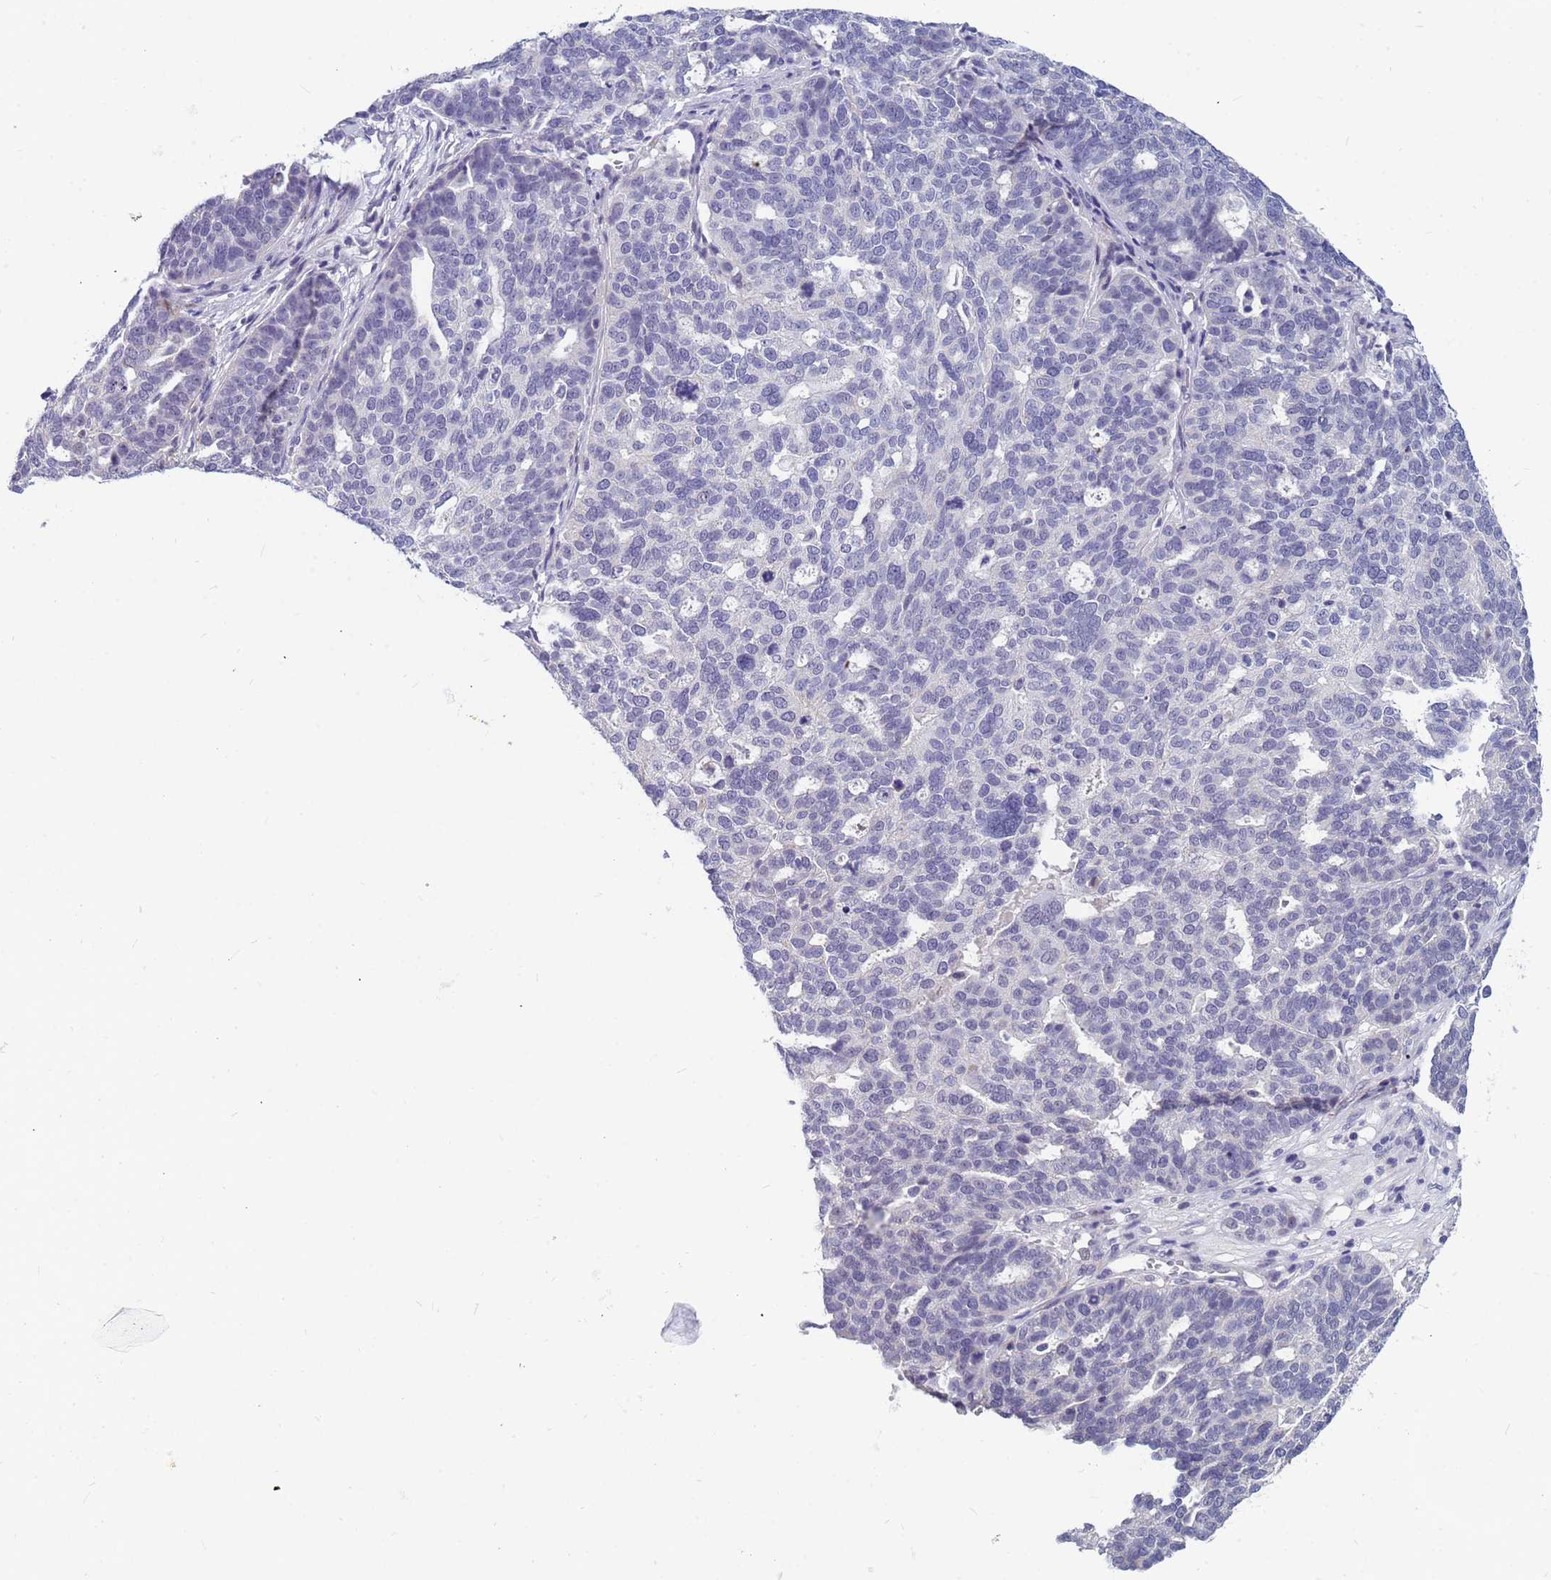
{"staining": {"intensity": "negative", "quantity": "none", "location": "none"}, "tissue": "ovarian cancer", "cell_type": "Tumor cells", "image_type": "cancer", "snomed": [{"axis": "morphology", "description": "Cystadenocarcinoma, serous, NOS"}, {"axis": "topography", "description": "Ovary"}], "caption": "Photomicrograph shows no protein expression in tumor cells of serous cystadenocarcinoma (ovarian) tissue.", "gene": "CXorf65", "patient": {"sex": "female", "age": 59}}